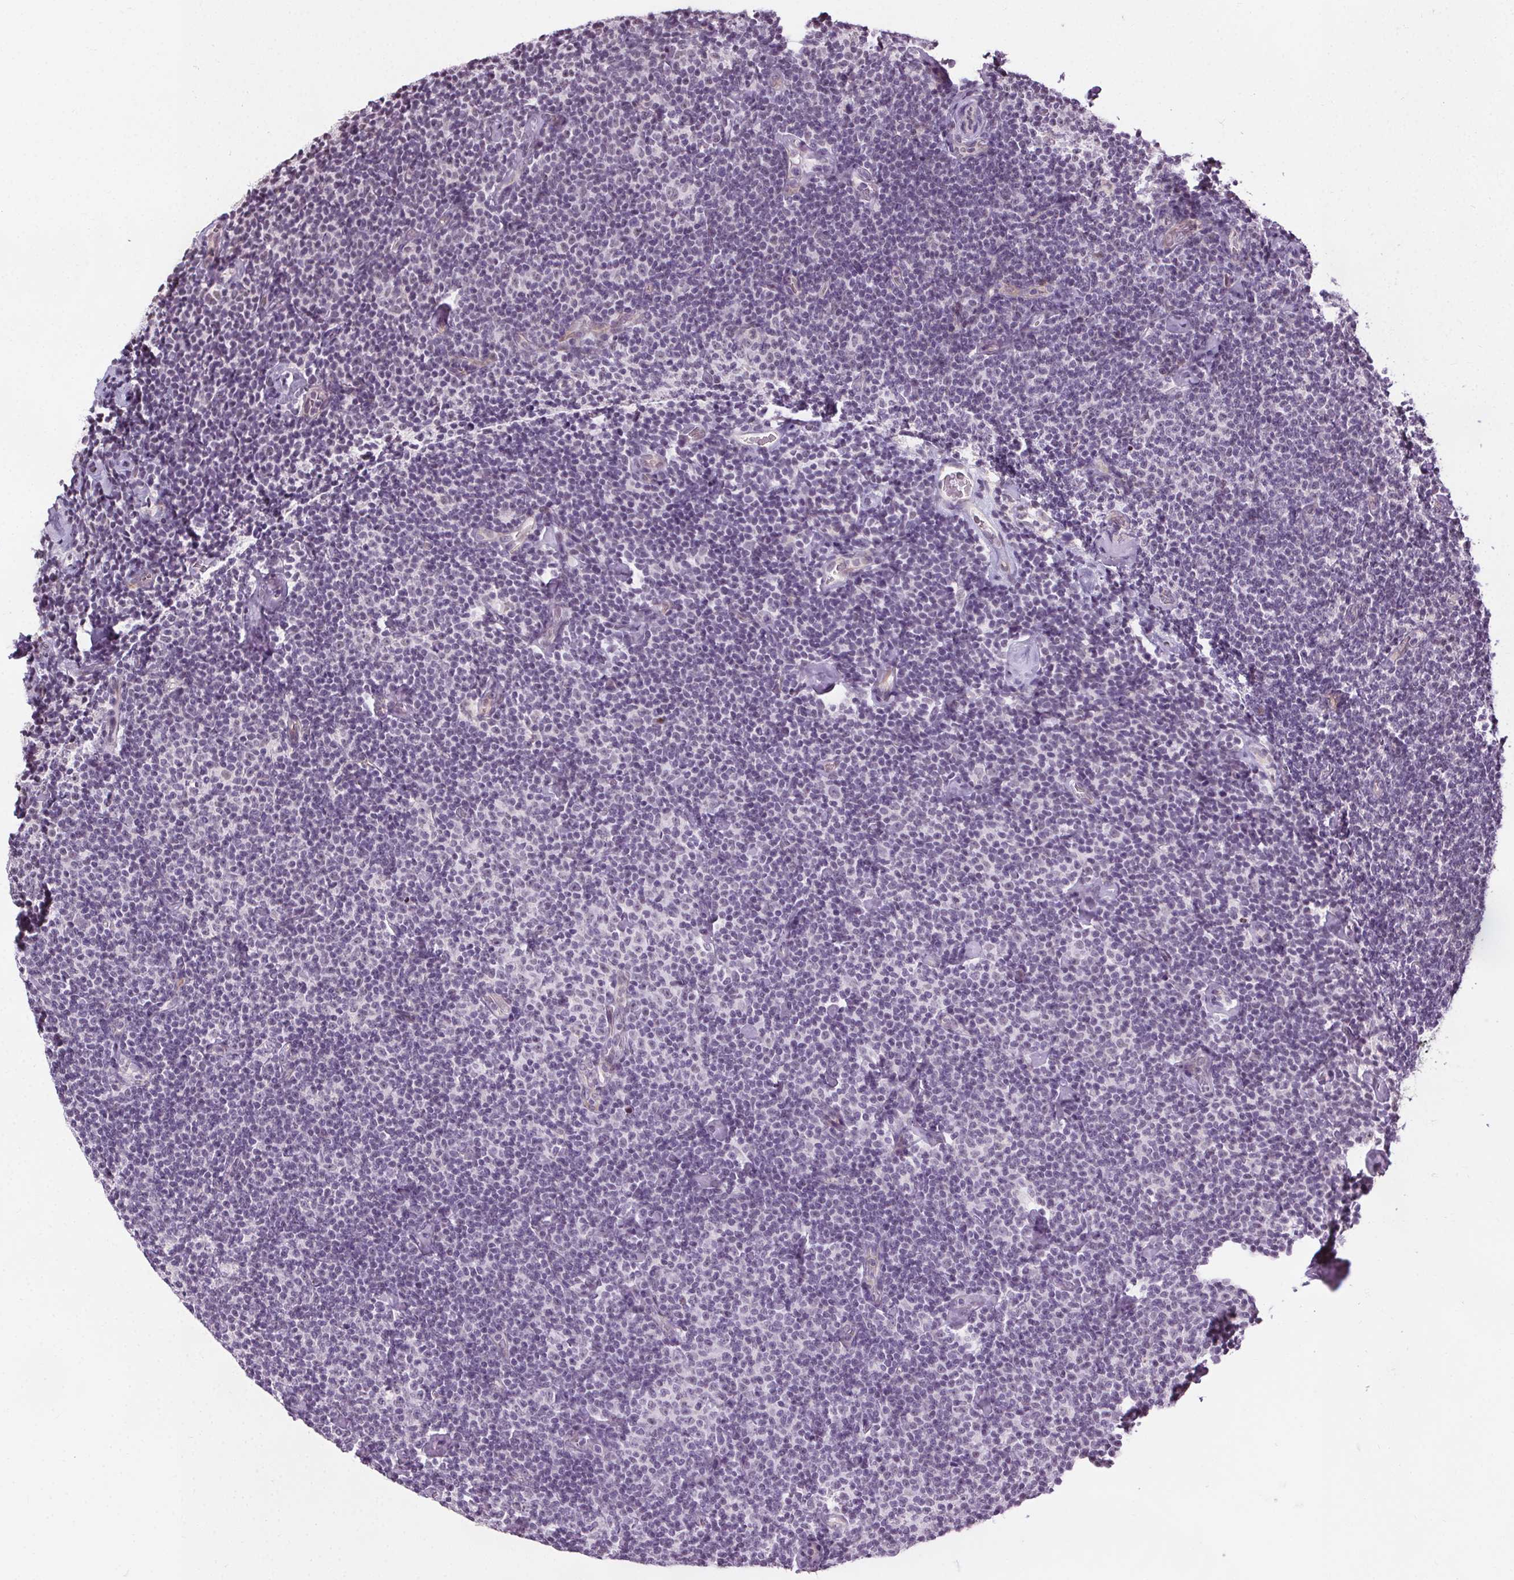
{"staining": {"intensity": "negative", "quantity": "none", "location": "none"}, "tissue": "lymphoma", "cell_type": "Tumor cells", "image_type": "cancer", "snomed": [{"axis": "morphology", "description": "Malignant lymphoma, non-Hodgkin's type, Low grade"}, {"axis": "topography", "description": "Lymph node"}], "caption": "High magnification brightfield microscopy of low-grade malignant lymphoma, non-Hodgkin's type stained with DAB (3,3'-diaminobenzidine) (brown) and counterstained with hematoxylin (blue): tumor cells show no significant expression.", "gene": "CEBPA", "patient": {"sex": "male", "age": 81}}